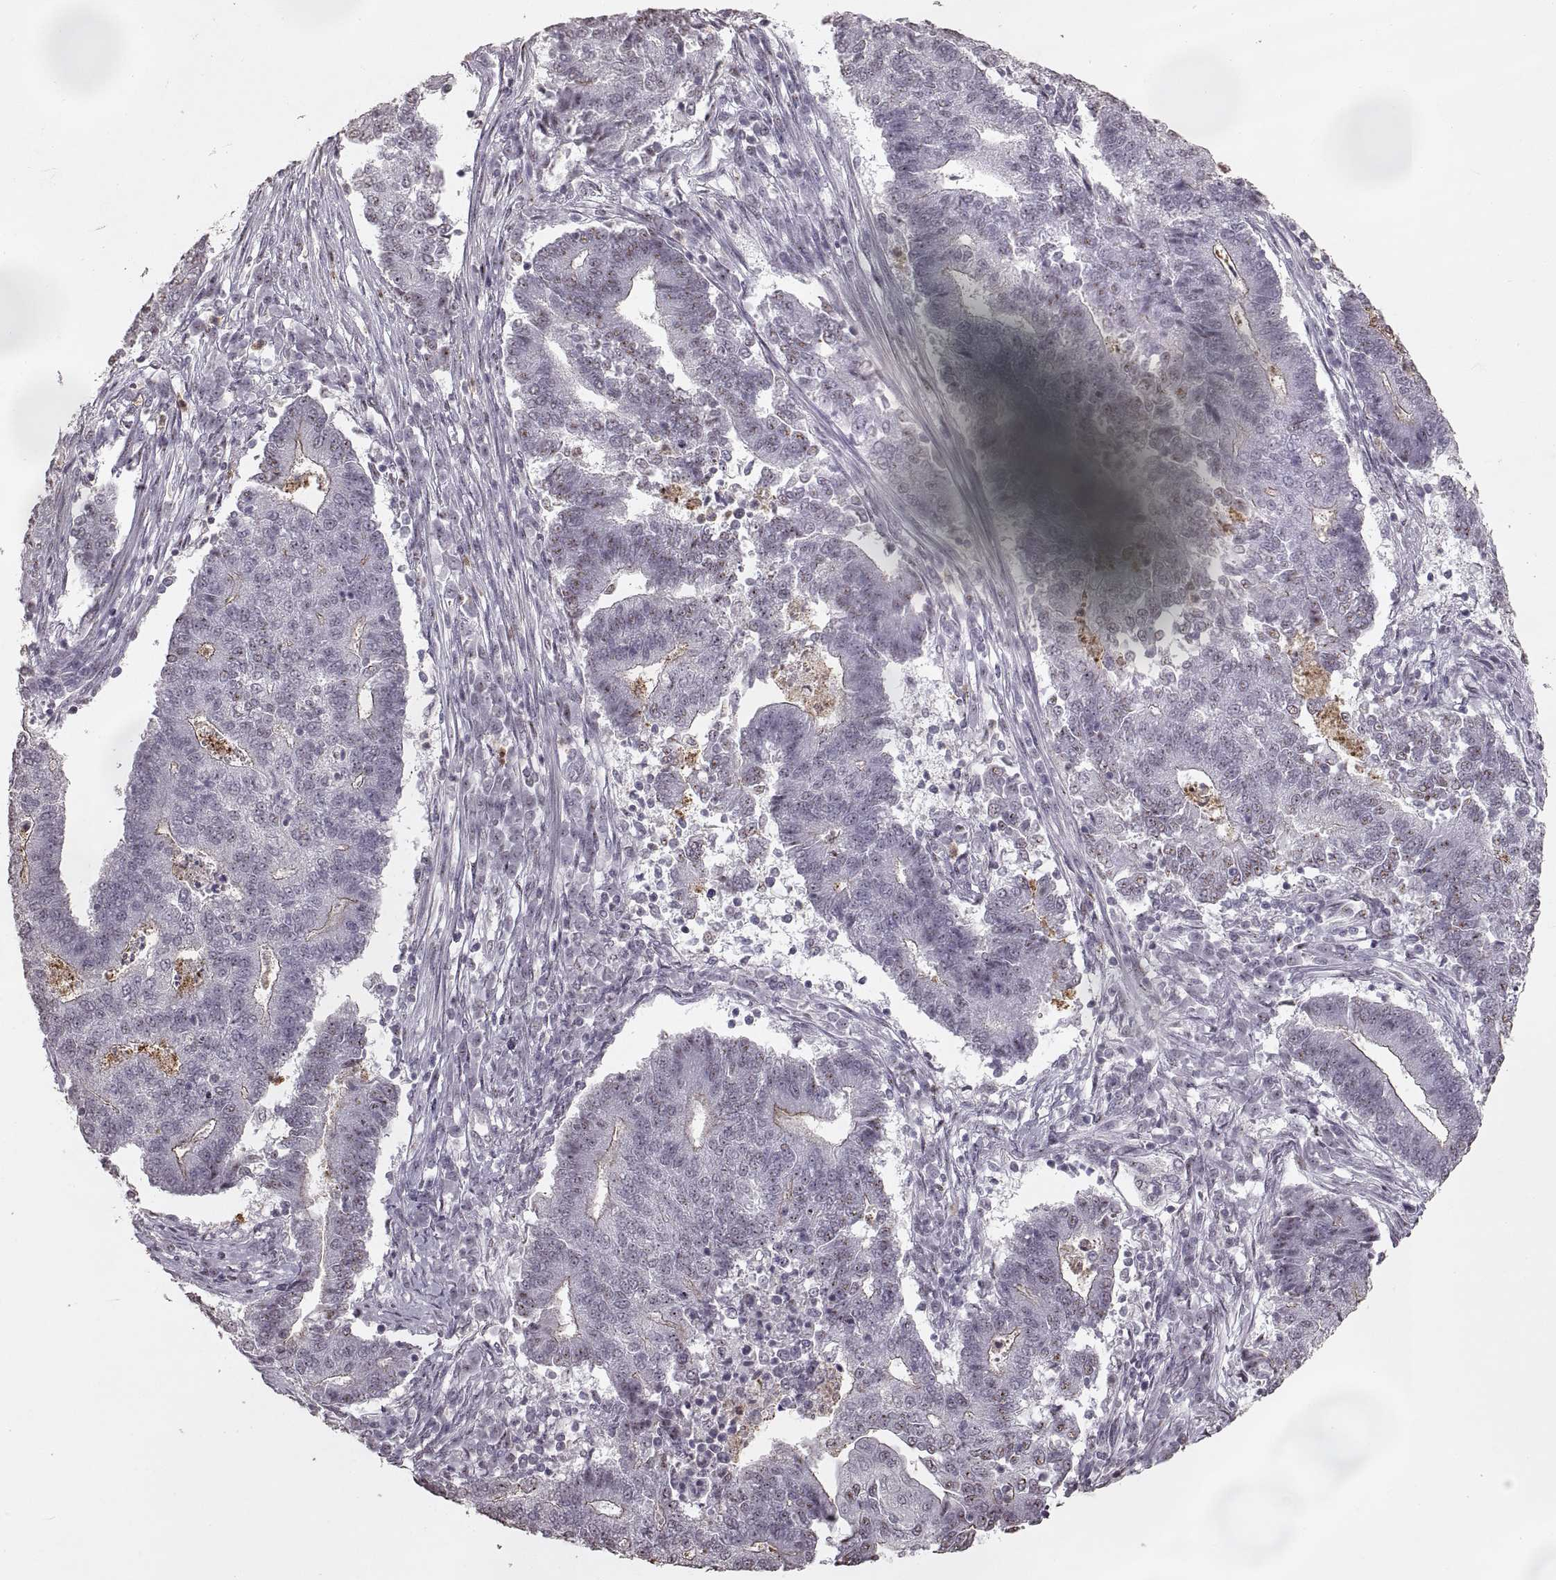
{"staining": {"intensity": "moderate", "quantity": "<25%", "location": "cytoplasmic/membranous"}, "tissue": "endometrial cancer", "cell_type": "Tumor cells", "image_type": "cancer", "snomed": [{"axis": "morphology", "description": "Adenocarcinoma, NOS"}, {"axis": "topography", "description": "Uterus"}, {"axis": "topography", "description": "Endometrium"}], "caption": "A histopathology image of adenocarcinoma (endometrial) stained for a protein reveals moderate cytoplasmic/membranous brown staining in tumor cells.", "gene": "PALS1", "patient": {"sex": "female", "age": 54}}